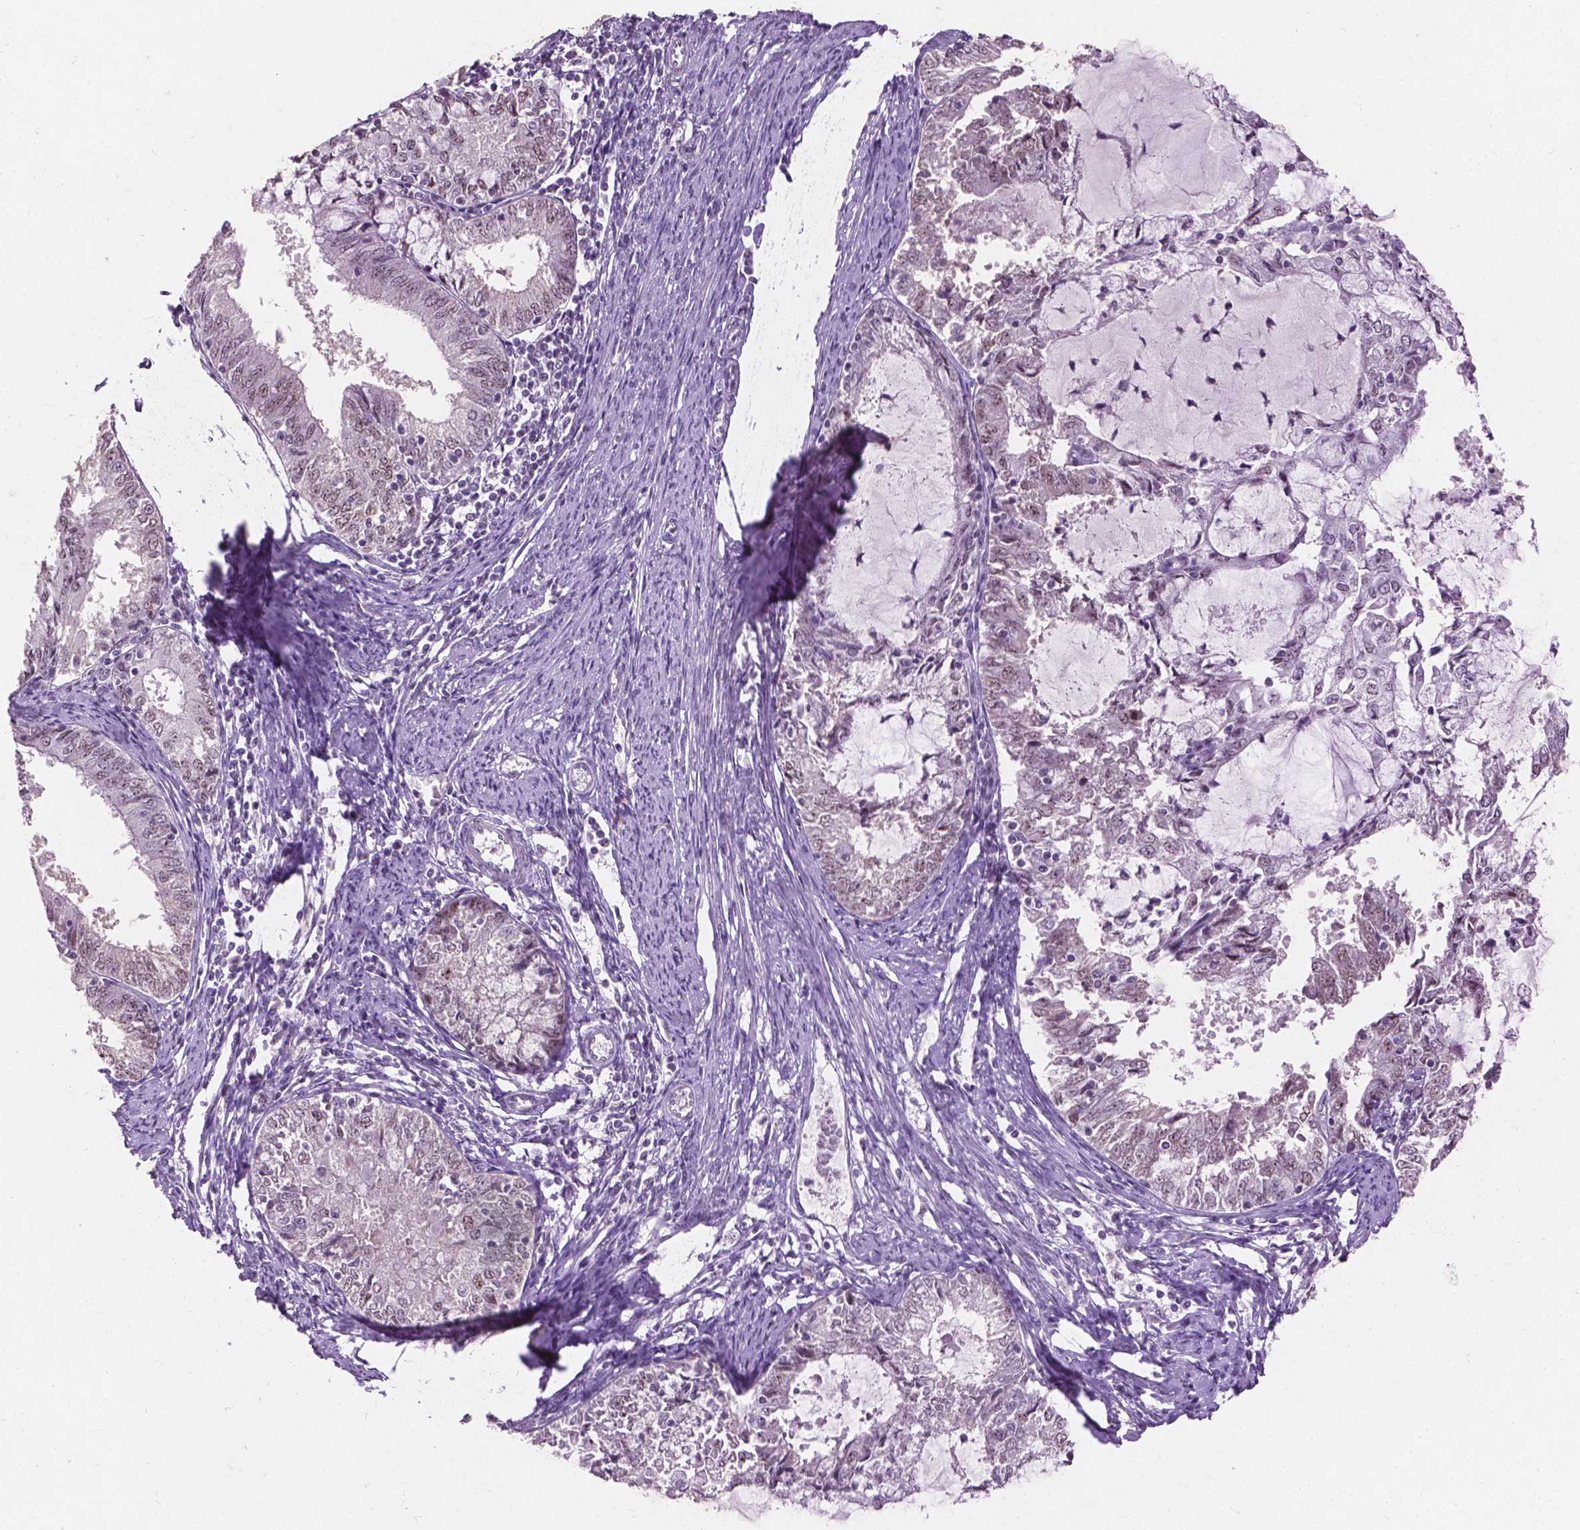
{"staining": {"intensity": "negative", "quantity": "none", "location": "none"}, "tissue": "endometrial cancer", "cell_type": "Tumor cells", "image_type": "cancer", "snomed": [{"axis": "morphology", "description": "Adenocarcinoma, NOS"}, {"axis": "topography", "description": "Endometrium"}], "caption": "IHC histopathology image of endometrial cancer stained for a protein (brown), which exhibits no staining in tumor cells. (Stains: DAB immunohistochemistry with hematoxylin counter stain, Microscopy: brightfield microscopy at high magnification).", "gene": "COIL", "patient": {"sex": "female", "age": 57}}